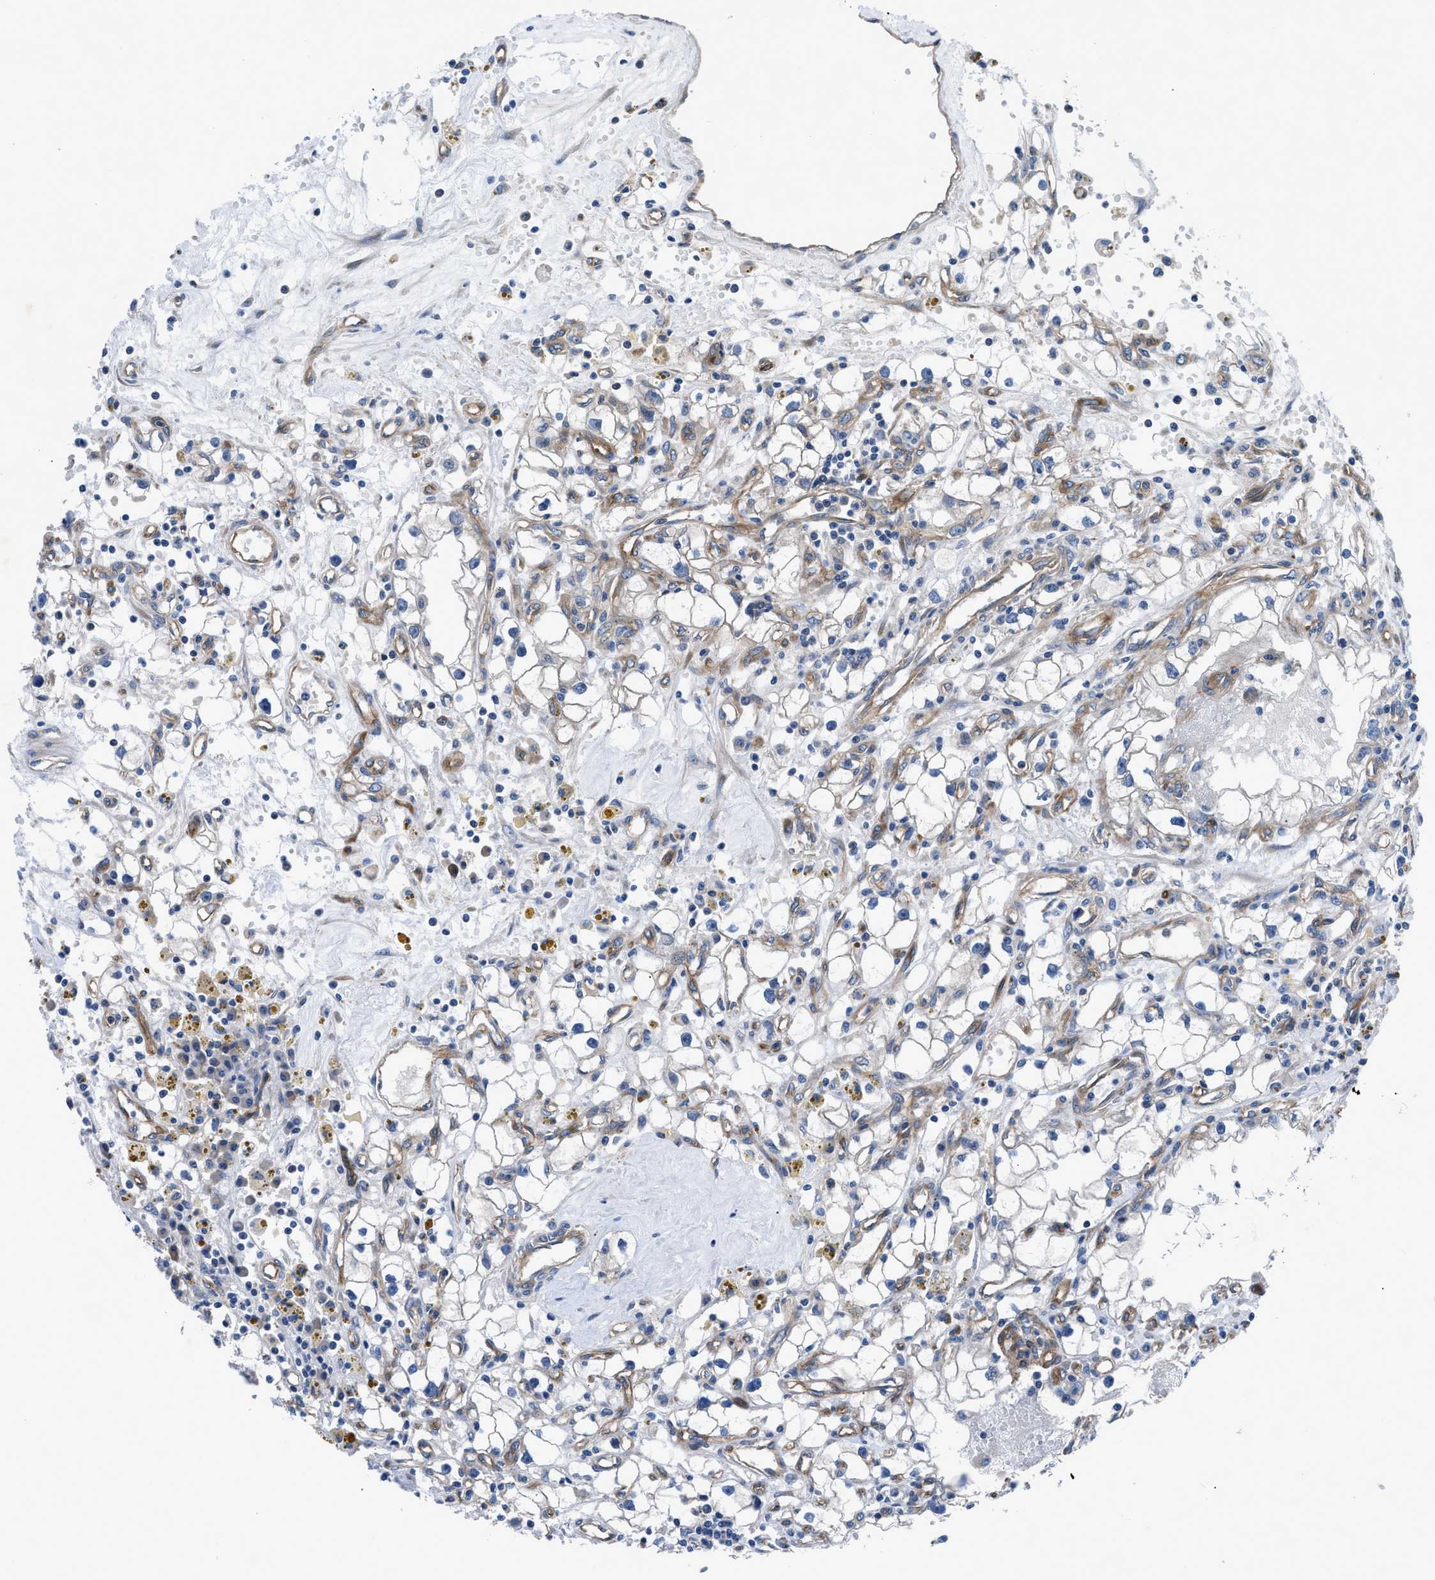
{"staining": {"intensity": "weak", "quantity": ">75%", "location": "cytoplasmic/membranous"}, "tissue": "renal cancer", "cell_type": "Tumor cells", "image_type": "cancer", "snomed": [{"axis": "morphology", "description": "Adenocarcinoma, NOS"}, {"axis": "topography", "description": "Kidney"}], "caption": "There is low levels of weak cytoplasmic/membranous staining in tumor cells of renal adenocarcinoma, as demonstrated by immunohistochemical staining (brown color).", "gene": "TRIP4", "patient": {"sex": "male", "age": 56}}